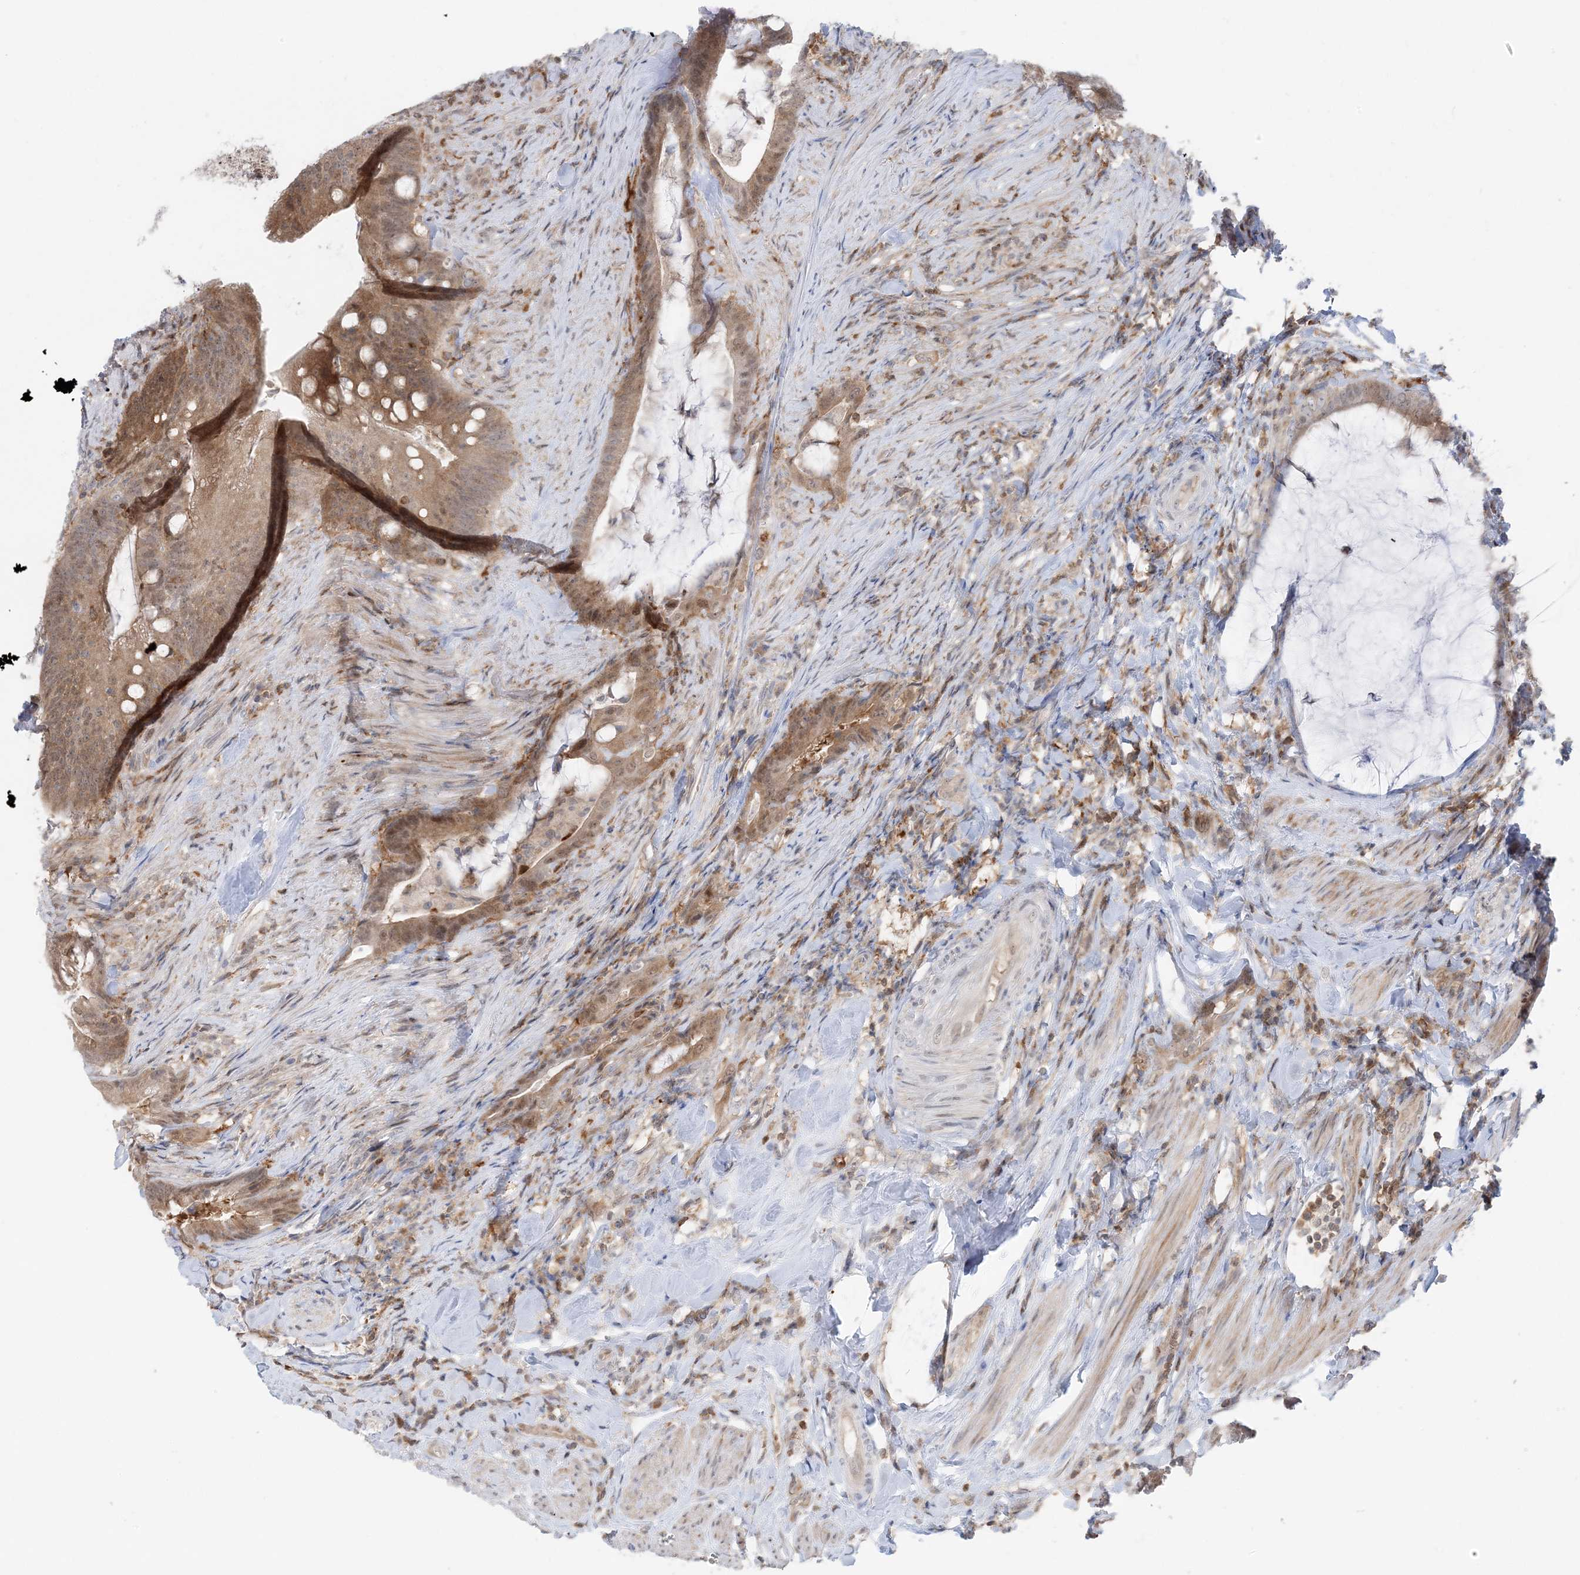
{"staining": {"intensity": "moderate", "quantity": ">75%", "location": "cytoplasmic/membranous,nuclear"}, "tissue": "colorectal cancer", "cell_type": "Tumor cells", "image_type": "cancer", "snomed": [{"axis": "morphology", "description": "Adenocarcinoma, NOS"}, {"axis": "topography", "description": "Colon"}], "caption": "Adenocarcinoma (colorectal) was stained to show a protein in brown. There is medium levels of moderate cytoplasmic/membranous and nuclear expression in about >75% of tumor cells.", "gene": "OGA", "patient": {"sex": "female", "age": 66}}